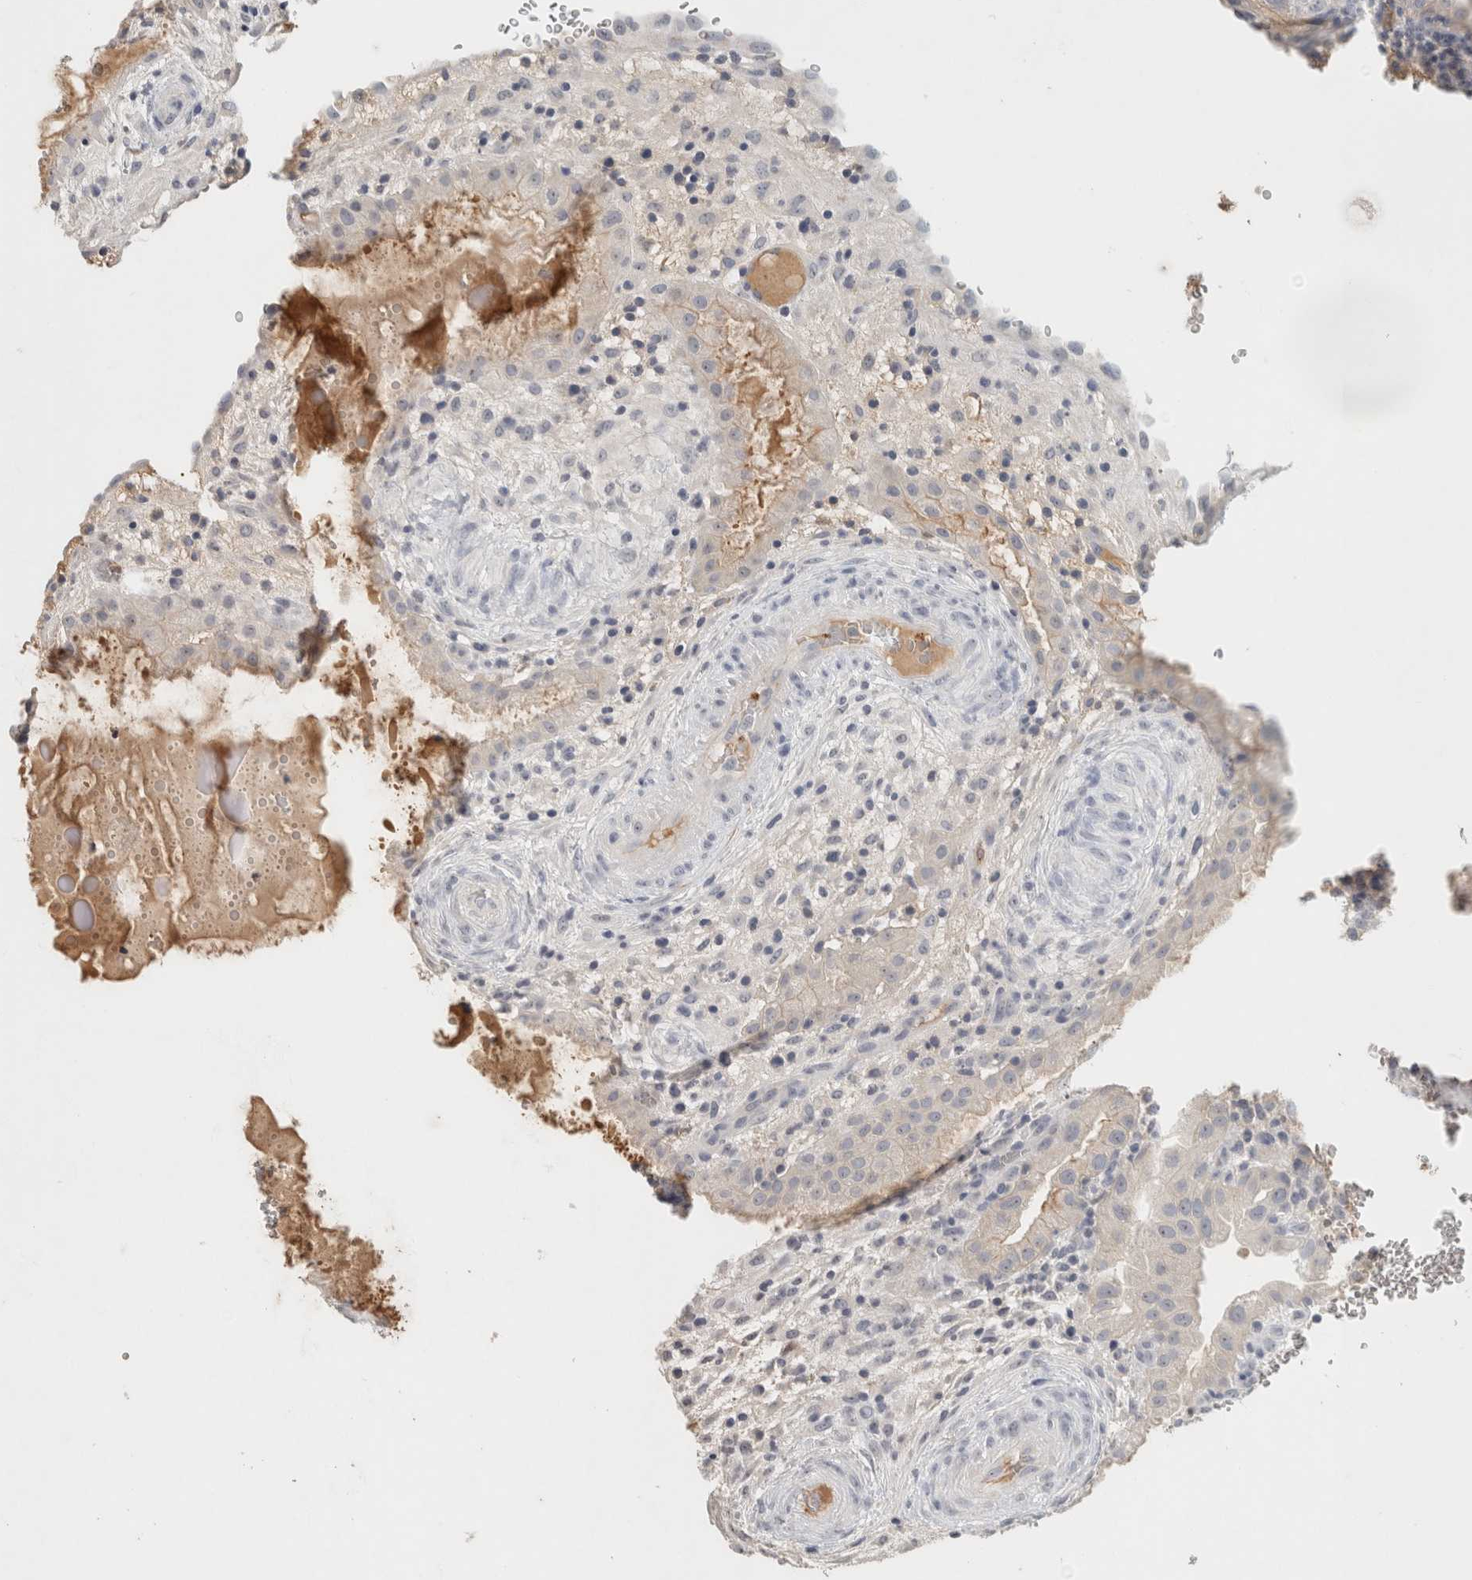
{"staining": {"intensity": "negative", "quantity": "none", "location": "none"}, "tissue": "placenta", "cell_type": "Decidual cells", "image_type": "normal", "snomed": [{"axis": "morphology", "description": "Normal tissue, NOS"}, {"axis": "topography", "description": "Placenta"}], "caption": "An IHC histopathology image of unremarkable placenta is shown. There is no staining in decidual cells of placenta. (DAB (3,3'-diaminobenzidine) immunohistochemistry (IHC) visualized using brightfield microscopy, high magnification).", "gene": "CD36", "patient": {"sex": "female", "age": 35}}